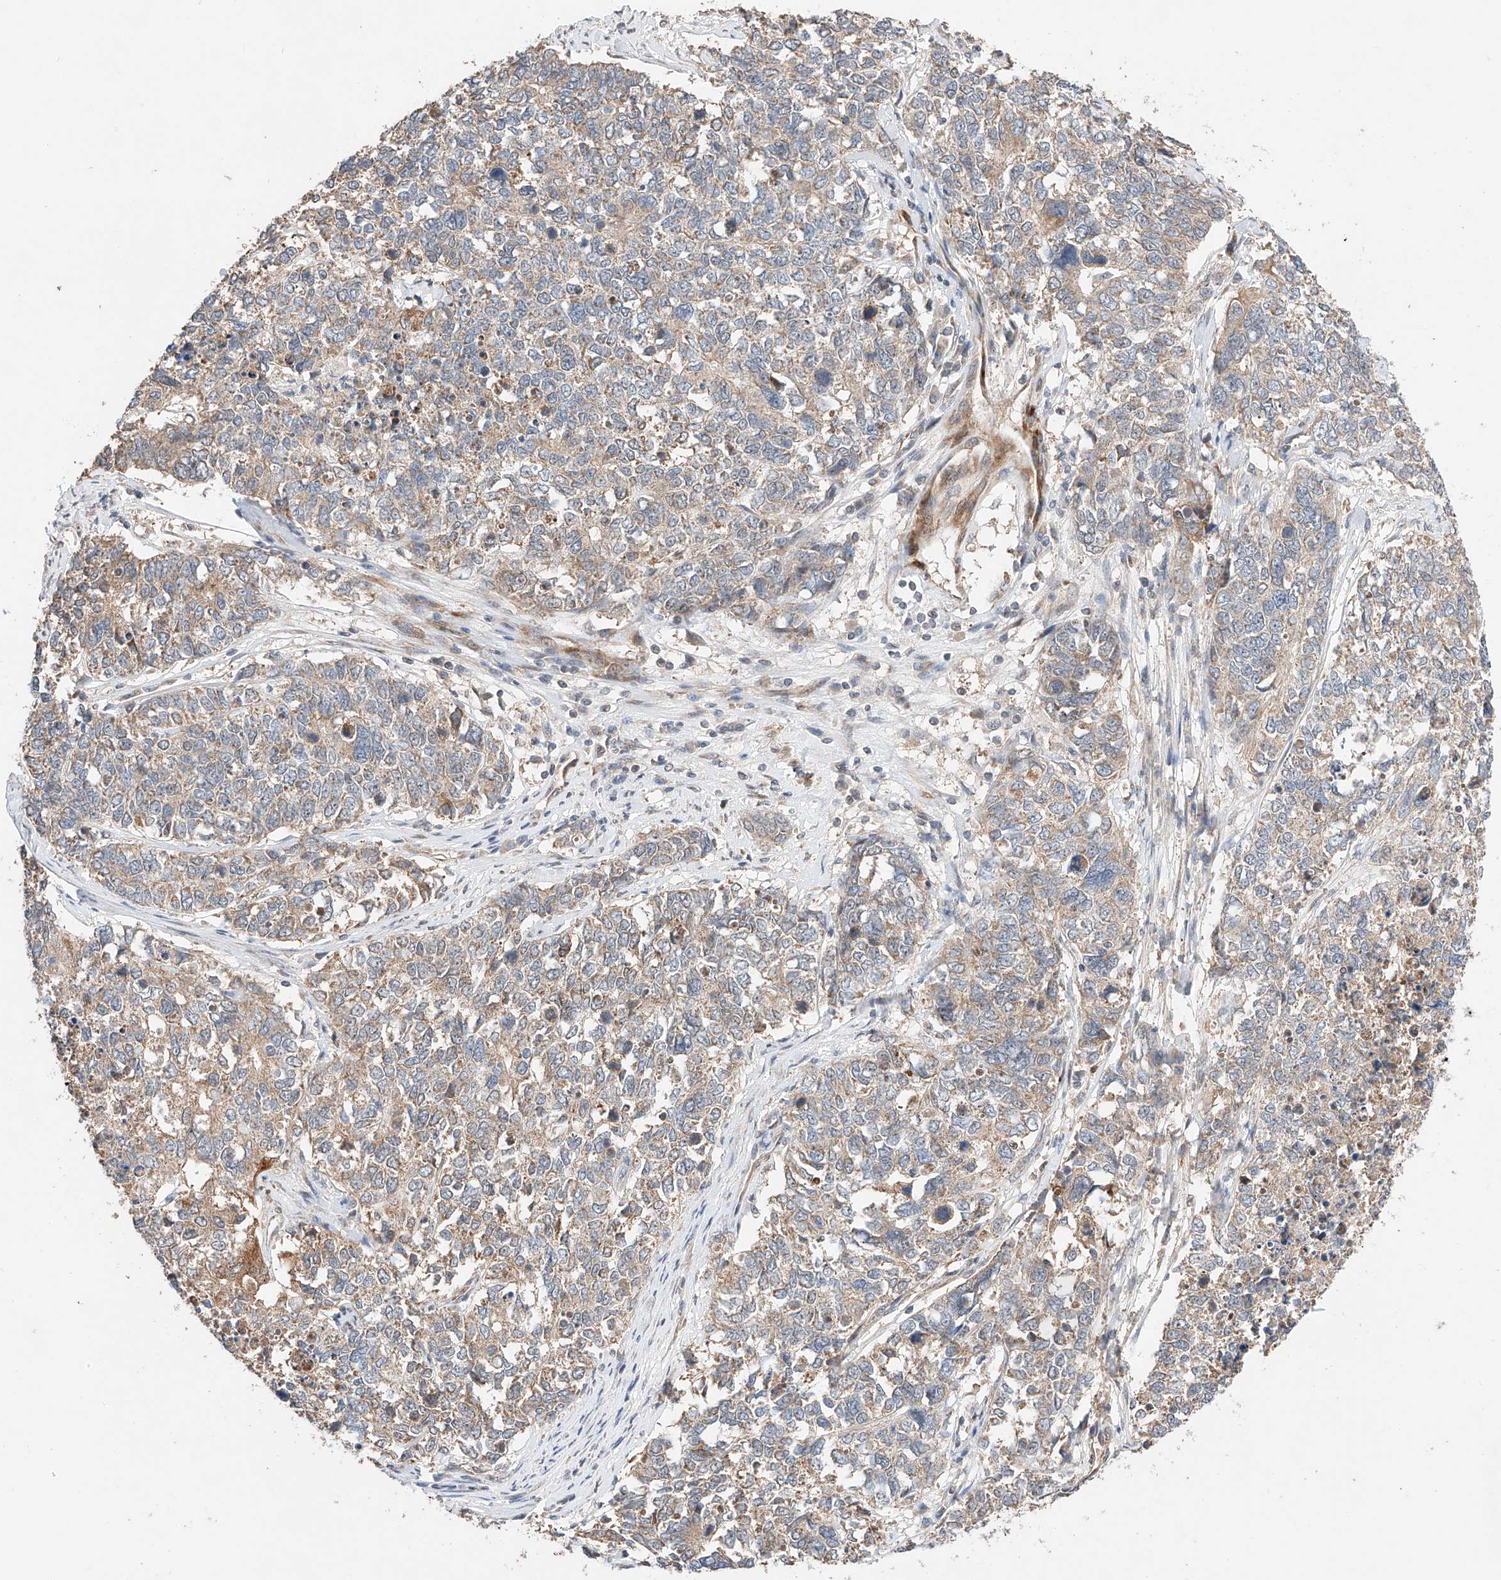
{"staining": {"intensity": "weak", "quantity": ">75%", "location": "cytoplasmic/membranous"}, "tissue": "cervical cancer", "cell_type": "Tumor cells", "image_type": "cancer", "snomed": [{"axis": "morphology", "description": "Squamous cell carcinoma, NOS"}, {"axis": "topography", "description": "Cervix"}], "caption": "Immunohistochemistry (IHC) of human cervical squamous cell carcinoma demonstrates low levels of weak cytoplasmic/membranous positivity in approximately >75% of tumor cells.", "gene": "RAB23", "patient": {"sex": "female", "age": 63}}